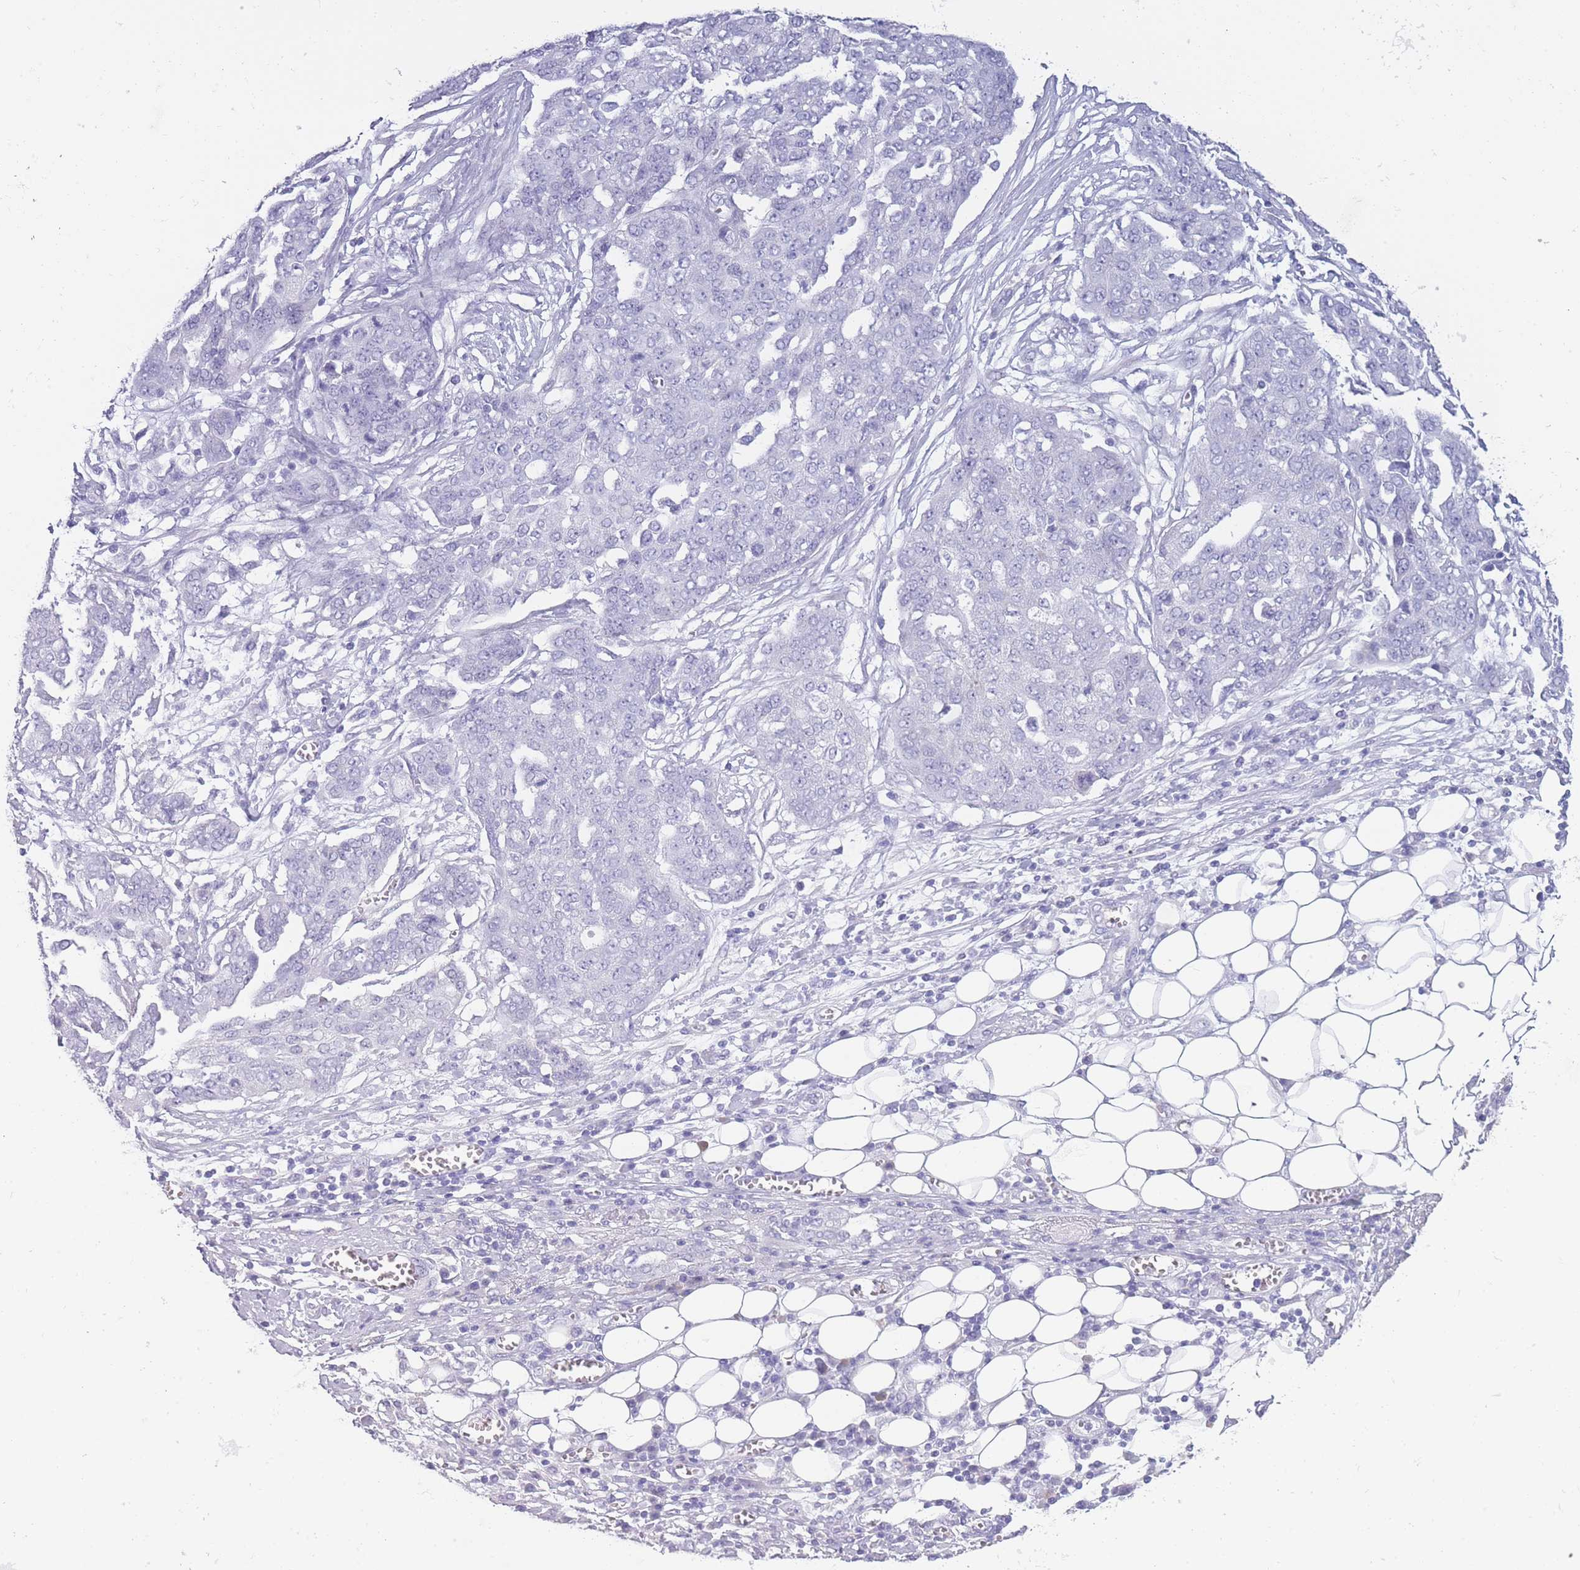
{"staining": {"intensity": "negative", "quantity": "none", "location": "none"}, "tissue": "ovarian cancer", "cell_type": "Tumor cells", "image_type": "cancer", "snomed": [{"axis": "morphology", "description": "Cystadenocarcinoma, serous, NOS"}, {"axis": "topography", "description": "Soft tissue"}, {"axis": "topography", "description": "Ovary"}], "caption": "Immunohistochemical staining of human serous cystadenocarcinoma (ovarian) displays no significant expression in tumor cells.", "gene": "DCANP1", "patient": {"sex": "female", "age": 57}}